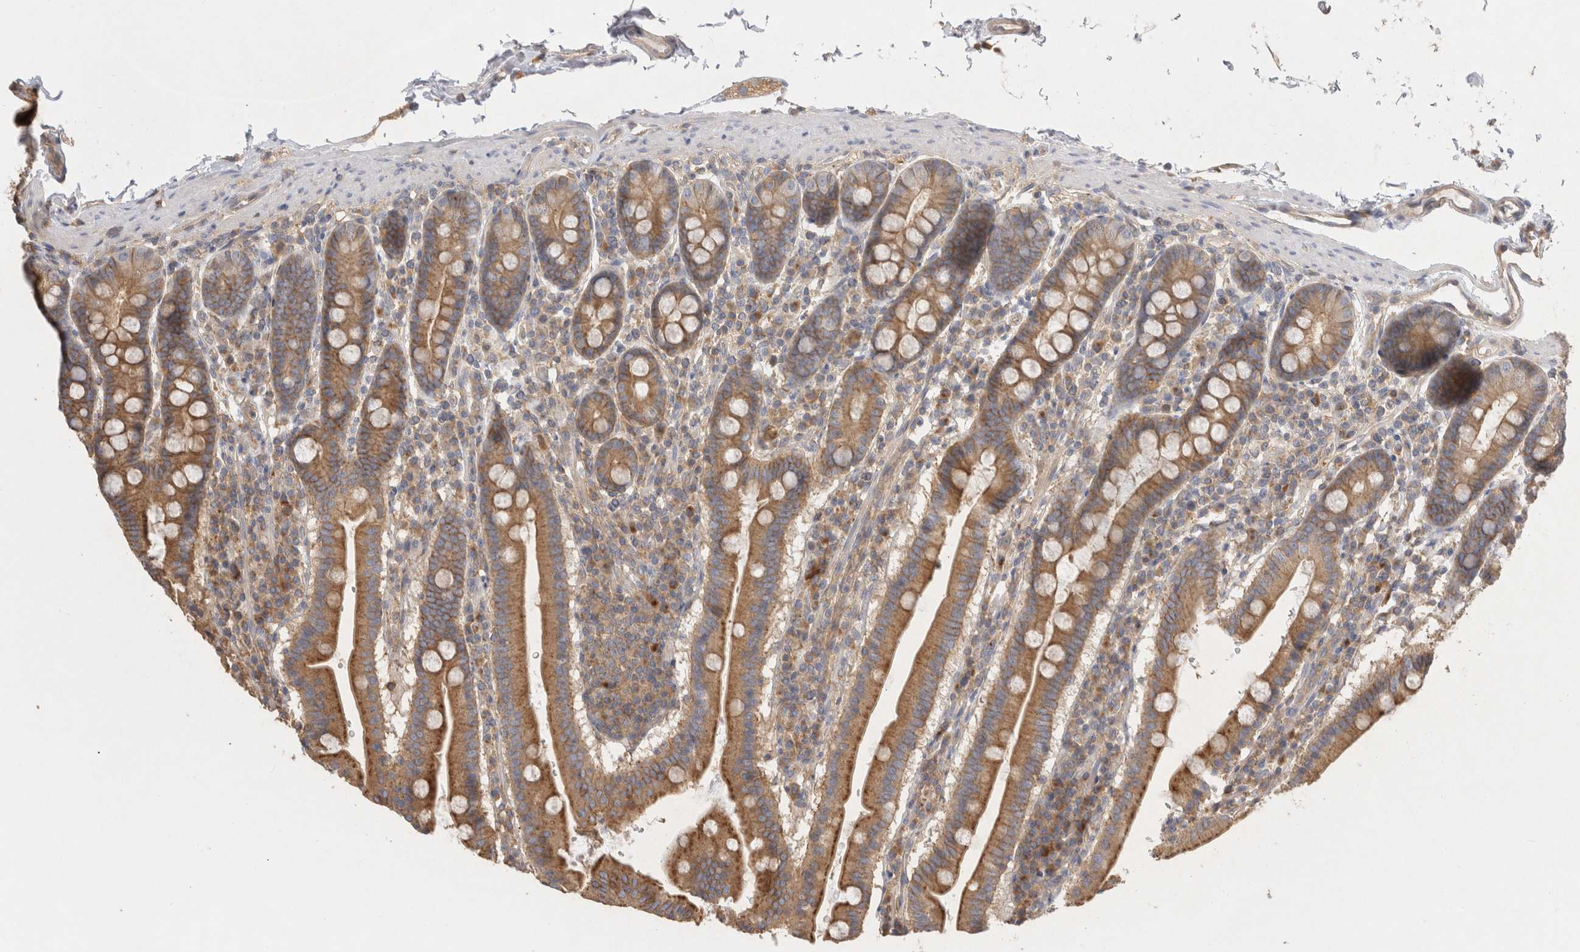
{"staining": {"intensity": "moderate", "quantity": ">75%", "location": "cytoplasmic/membranous"}, "tissue": "duodenum", "cell_type": "Glandular cells", "image_type": "normal", "snomed": [{"axis": "morphology", "description": "Normal tissue, NOS"}, {"axis": "morphology", "description": "Adenocarcinoma, NOS"}, {"axis": "topography", "description": "Pancreas"}, {"axis": "topography", "description": "Duodenum"}], "caption": "Immunohistochemical staining of unremarkable human duodenum exhibits medium levels of moderate cytoplasmic/membranous expression in approximately >75% of glandular cells.", "gene": "CHMP6", "patient": {"sex": "male", "age": 50}}